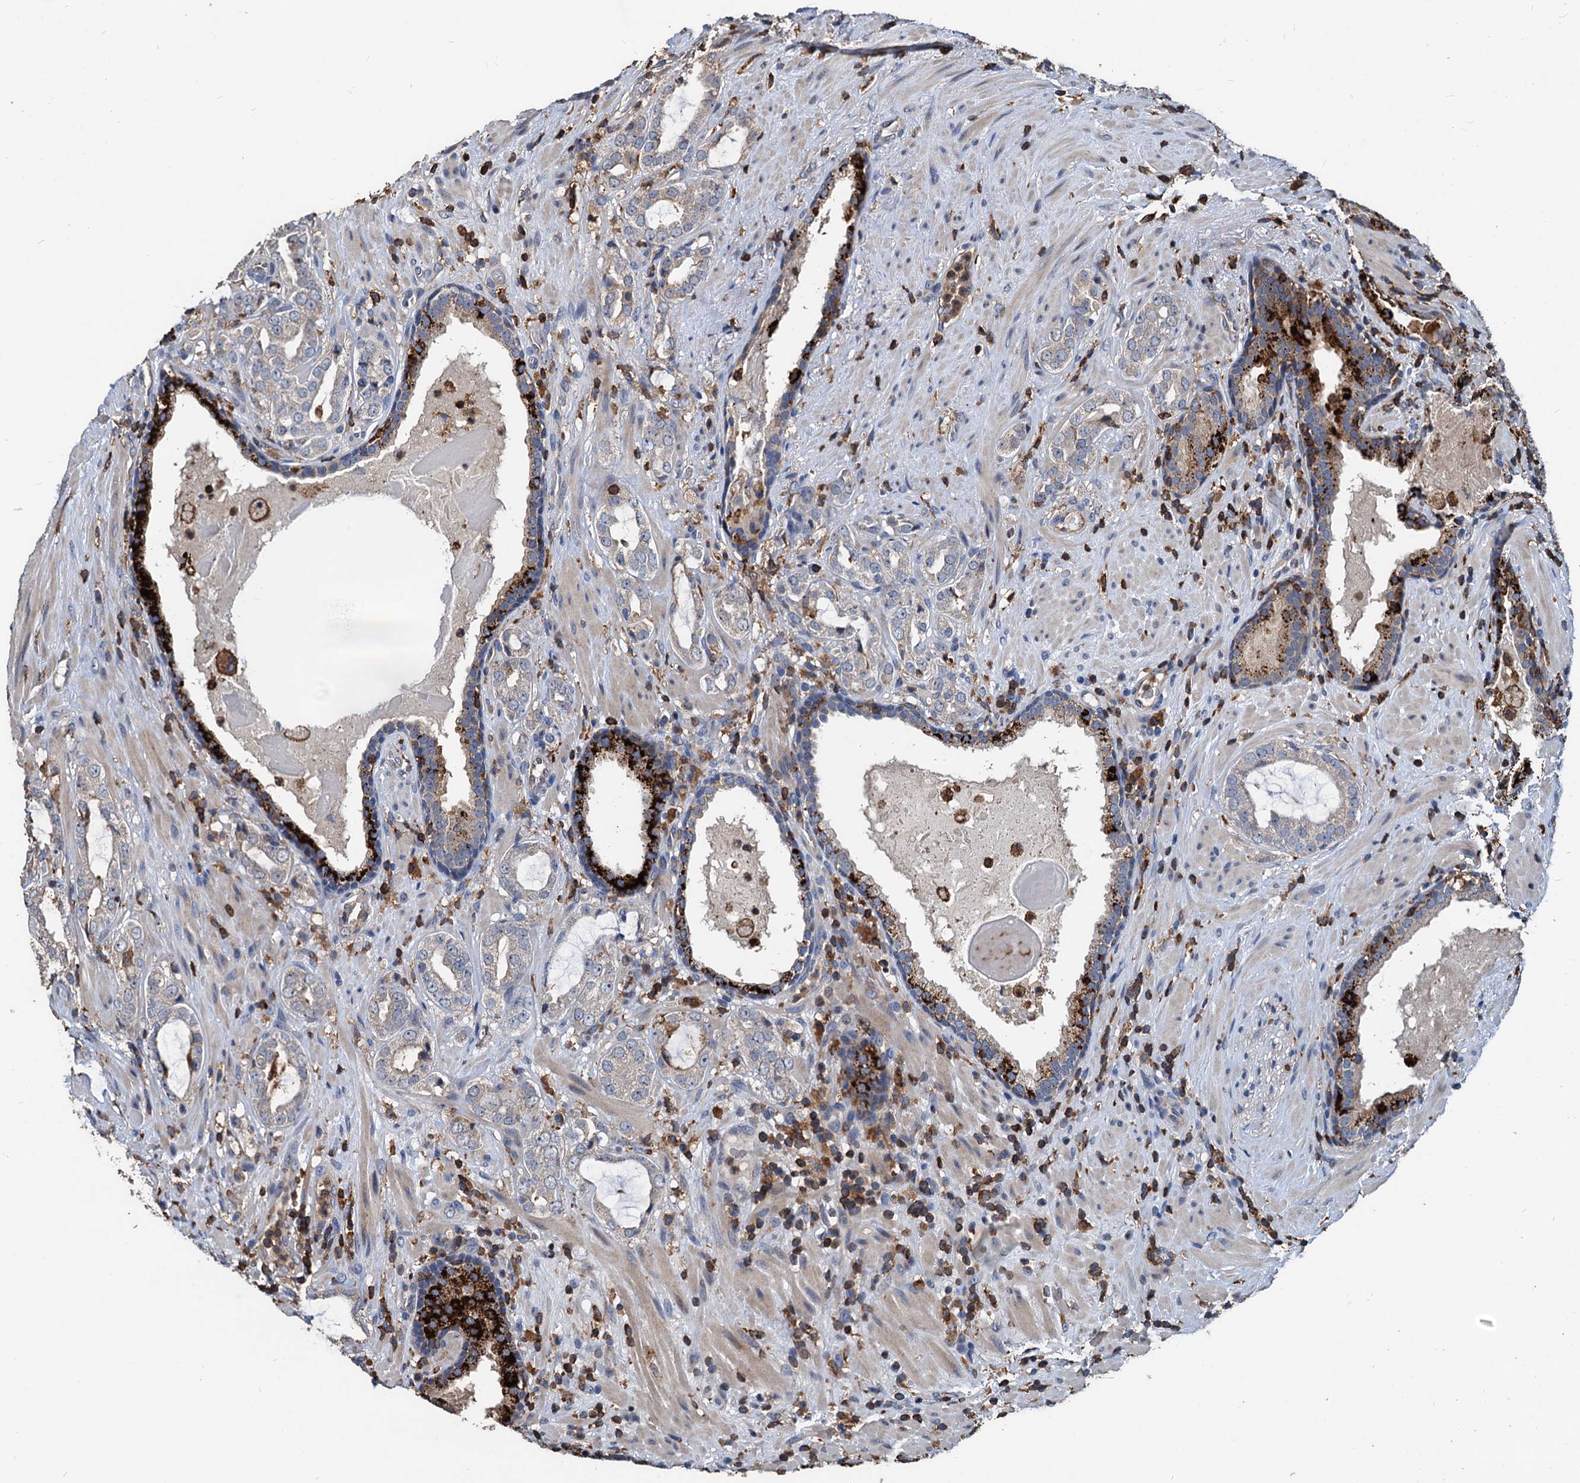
{"staining": {"intensity": "weak", "quantity": "<25%", "location": "cytoplasmic/membranous"}, "tissue": "prostate cancer", "cell_type": "Tumor cells", "image_type": "cancer", "snomed": [{"axis": "morphology", "description": "Adenocarcinoma, High grade"}, {"axis": "topography", "description": "Prostate"}], "caption": "A high-resolution photomicrograph shows IHC staining of prostate cancer, which demonstrates no significant expression in tumor cells.", "gene": "LCP2", "patient": {"sex": "male", "age": 64}}